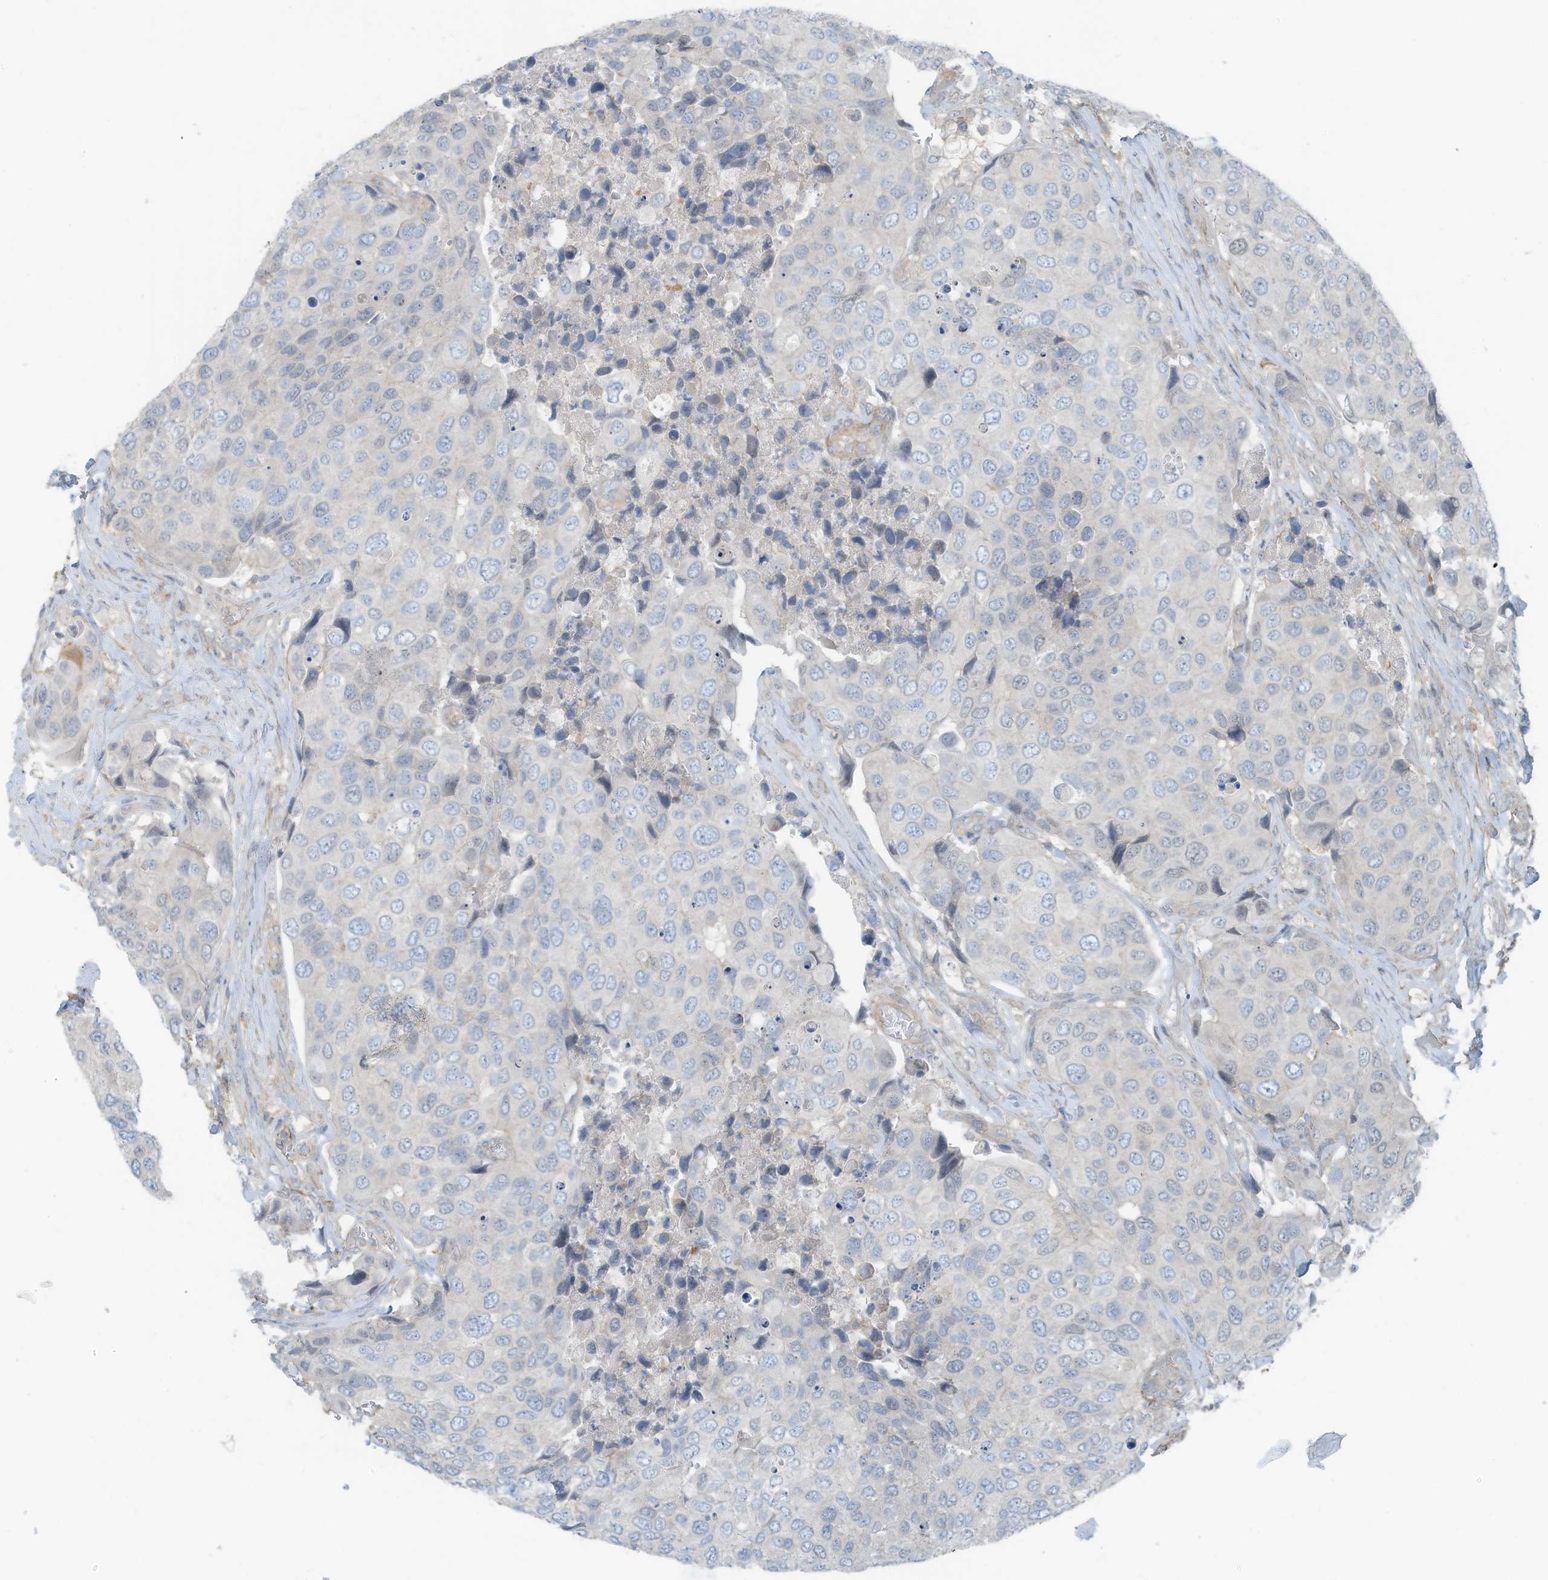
{"staining": {"intensity": "negative", "quantity": "none", "location": "none"}, "tissue": "urothelial cancer", "cell_type": "Tumor cells", "image_type": "cancer", "snomed": [{"axis": "morphology", "description": "Urothelial carcinoma, High grade"}, {"axis": "topography", "description": "Urinary bladder"}], "caption": "A micrograph of human urothelial cancer is negative for staining in tumor cells.", "gene": "ZNF846", "patient": {"sex": "male", "age": 74}}